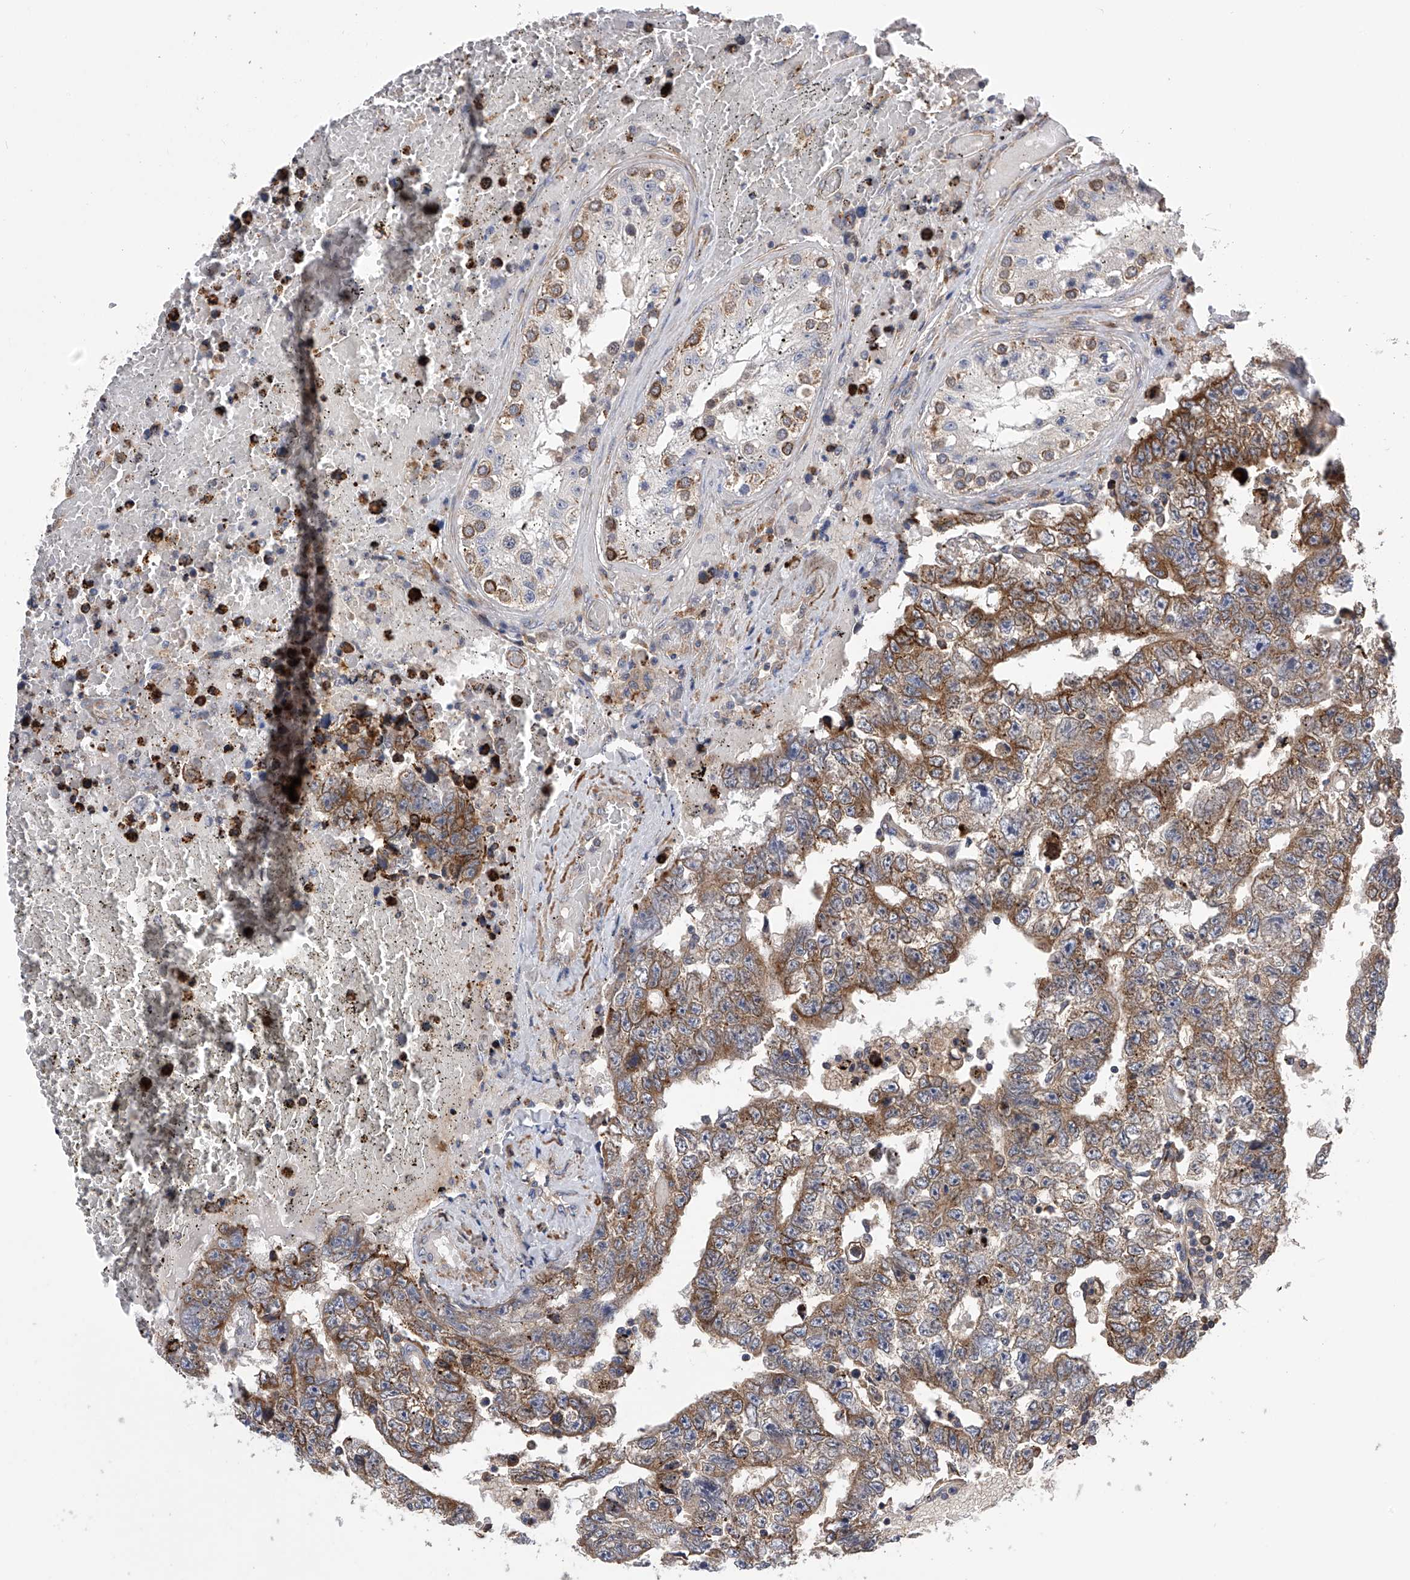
{"staining": {"intensity": "moderate", "quantity": ">75%", "location": "cytoplasmic/membranous"}, "tissue": "testis cancer", "cell_type": "Tumor cells", "image_type": "cancer", "snomed": [{"axis": "morphology", "description": "Carcinoma, Embryonal, NOS"}, {"axis": "topography", "description": "Testis"}], "caption": "Human embryonal carcinoma (testis) stained with a brown dye shows moderate cytoplasmic/membranous positive expression in about >75% of tumor cells.", "gene": "SPOCK1", "patient": {"sex": "male", "age": 25}}